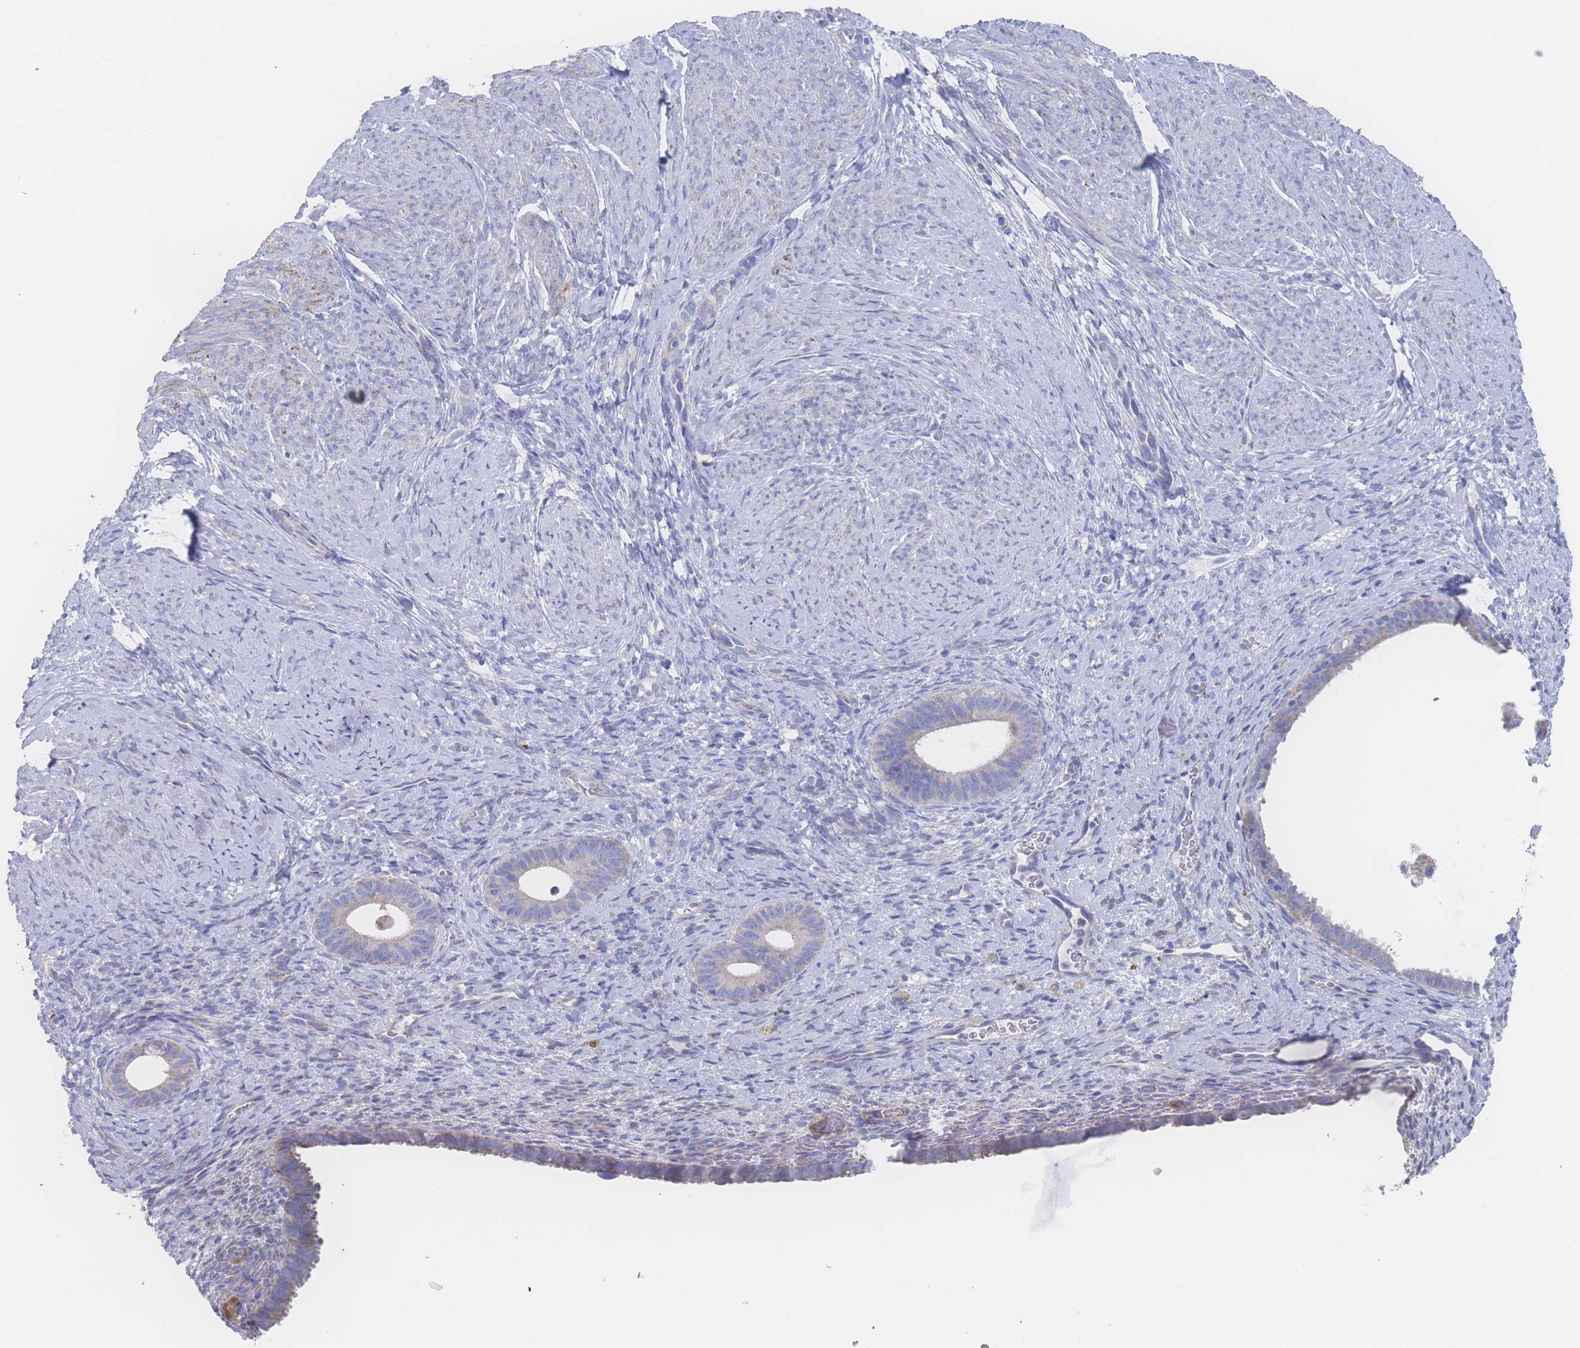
{"staining": {"intensity": "negative", "quantity": "none", "location": "none"}, "tissue": "endometrium", "cell_type": "Cells in endometrial stroma", "image_type": "normal", "snomed": [{"axis": "morphology", "description": "Normal tissue, NOS"}, {"axis": "topography", "description": "Endometrium"}], "caption": "High magnification brightfield microscopy of unremarkable endometrium stained with DAB (brown) and counterstained with hematoxylin (blue): cells in endometrial stroma show no significant staining. The staining is performed using DAB (3,3'-diaminobenzidine) brown chromogen with nuclei counter-stained in using hematoxylin.", "gene": "SNPH", "patient": {"sex": "female", "age": 65}}